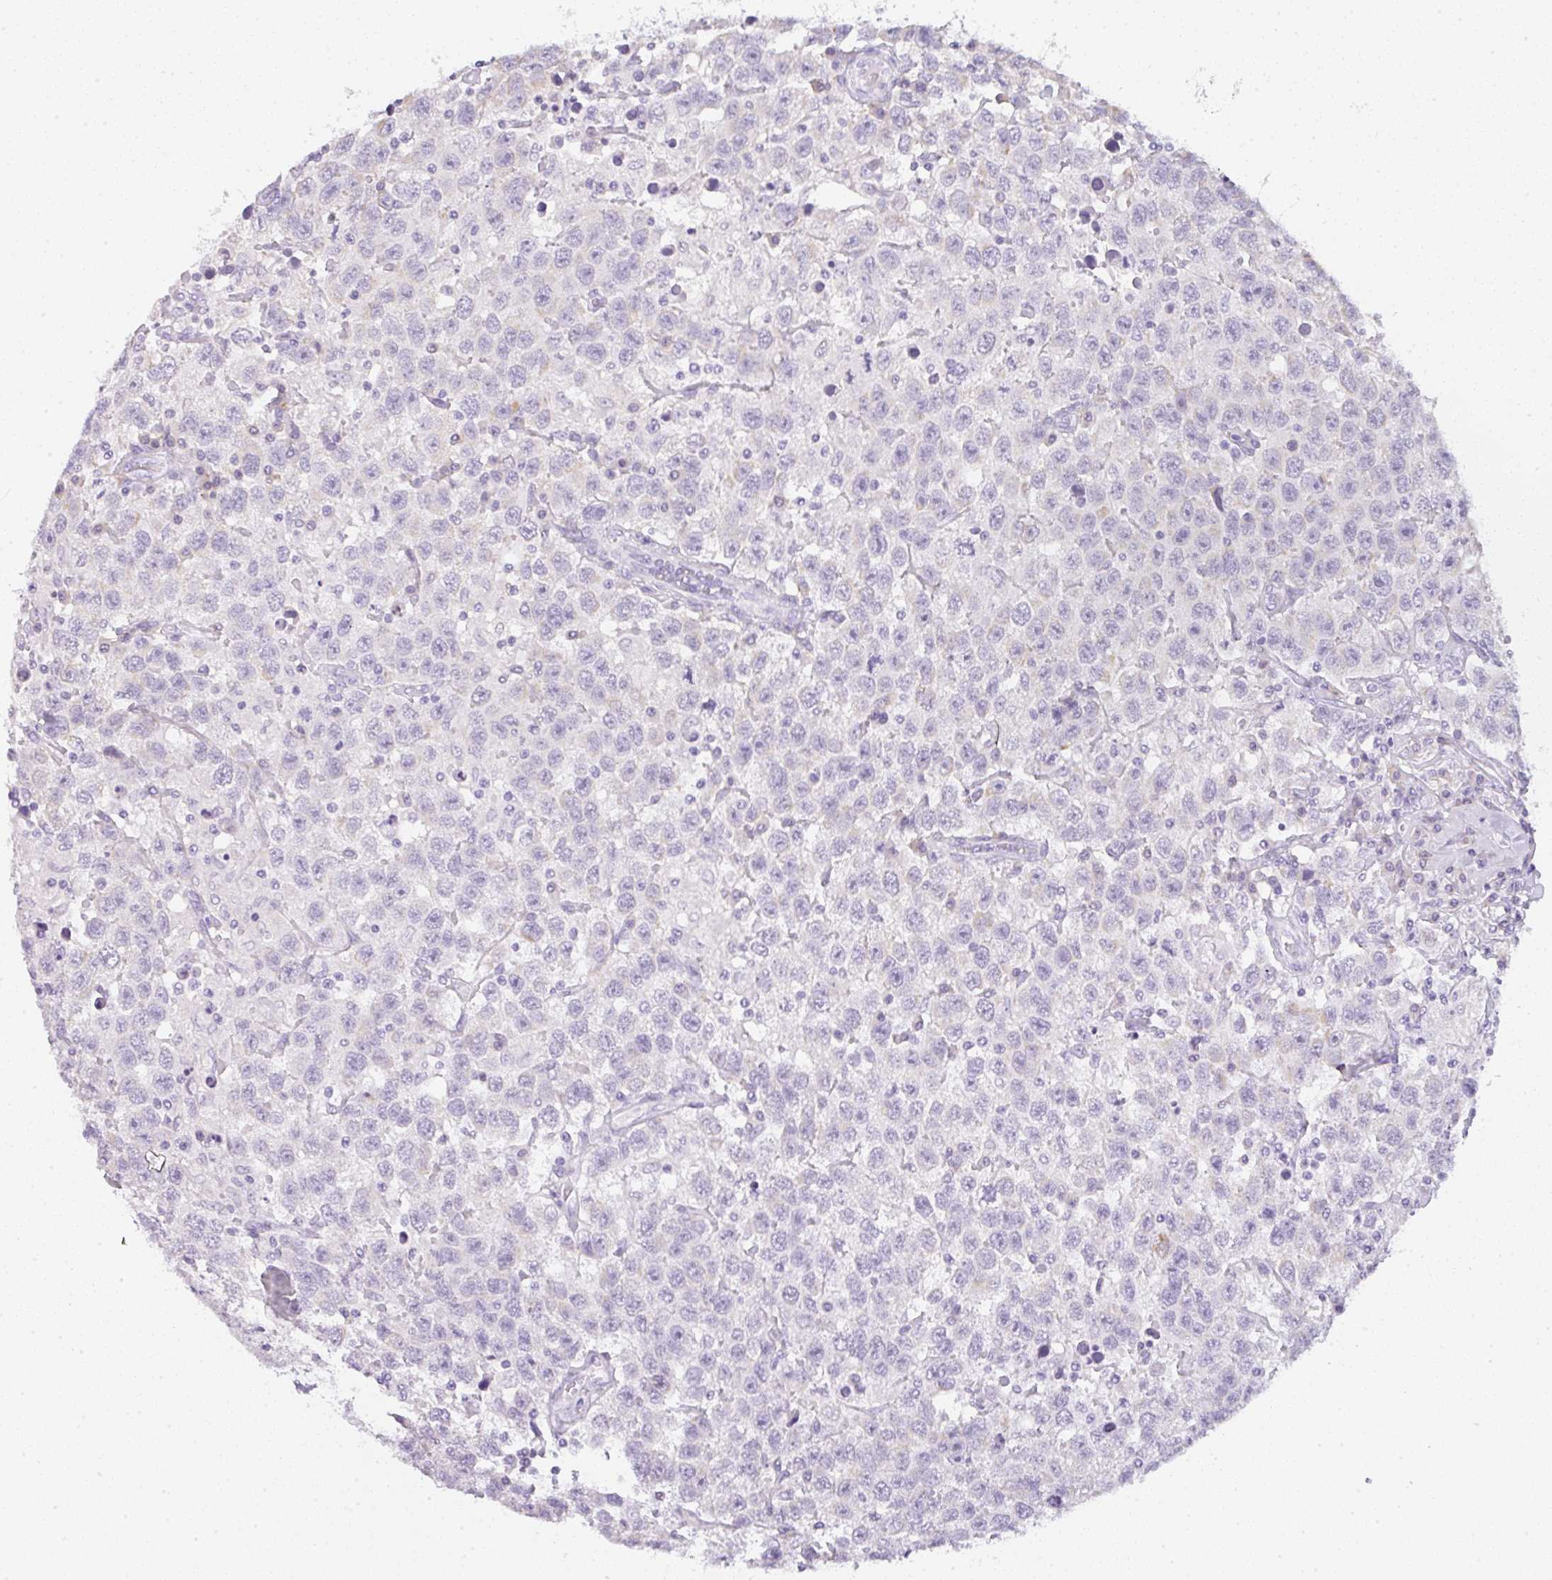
{"staining": {"intensity": "negative", "quantity": "none", "location": "none"}, "tissue": "testis cancer", "cell_type": "Tumor cells", "image_type": "cancer", "snomed": [{"axis": "morphology", "description": "Seminoma, NOS"}, {"axis": "topography", "description": "Testis"}], "caption": "Testis seminoma stained for a protein using immunohistochemistry (IHC) demonstrates no expression tumor cells.", "gene": "LPAR4", "patient": {"sex": "male", "age": 41}}